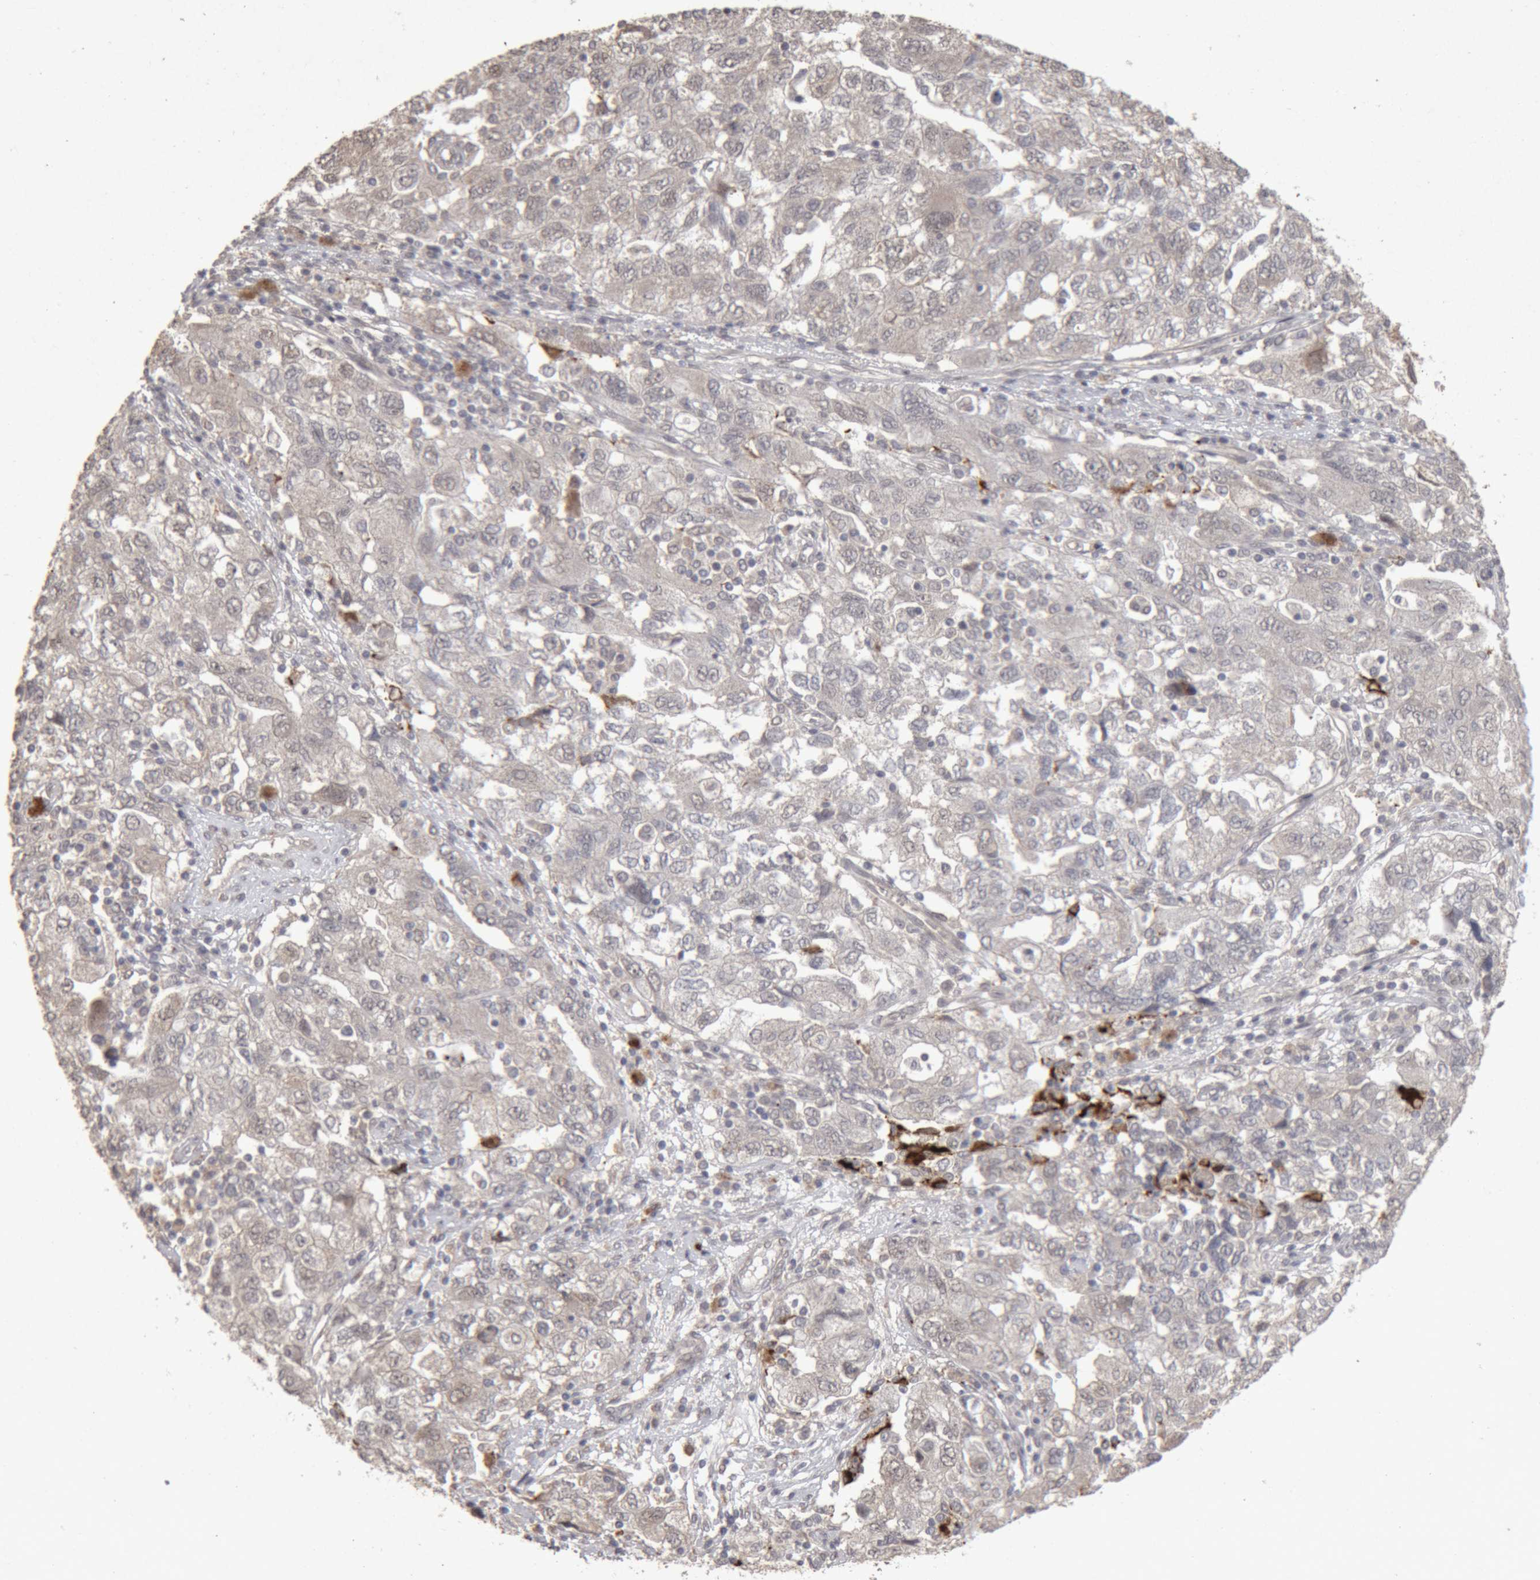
{"staining": {"intensity": "negative", "quantity": "none", "location": "none"}, "tissue": "ovarian cancer", "cell_type": "Tumor cells", "image_type": "cancer", "snomed": [{"axis": "morphology", "description": "Carcinoma, NOS"}, {"axis": "morphology", "description": "Cystadenocarcinoma, serous, NOS"}, {"axis": "topography", "description": "Ovary"}], "caption": "A micrograph of human ovarian cancer is negative for staining in tumor cells.", "gene": "MEP1A", "patient": {"sex": "female", "age": 69}}